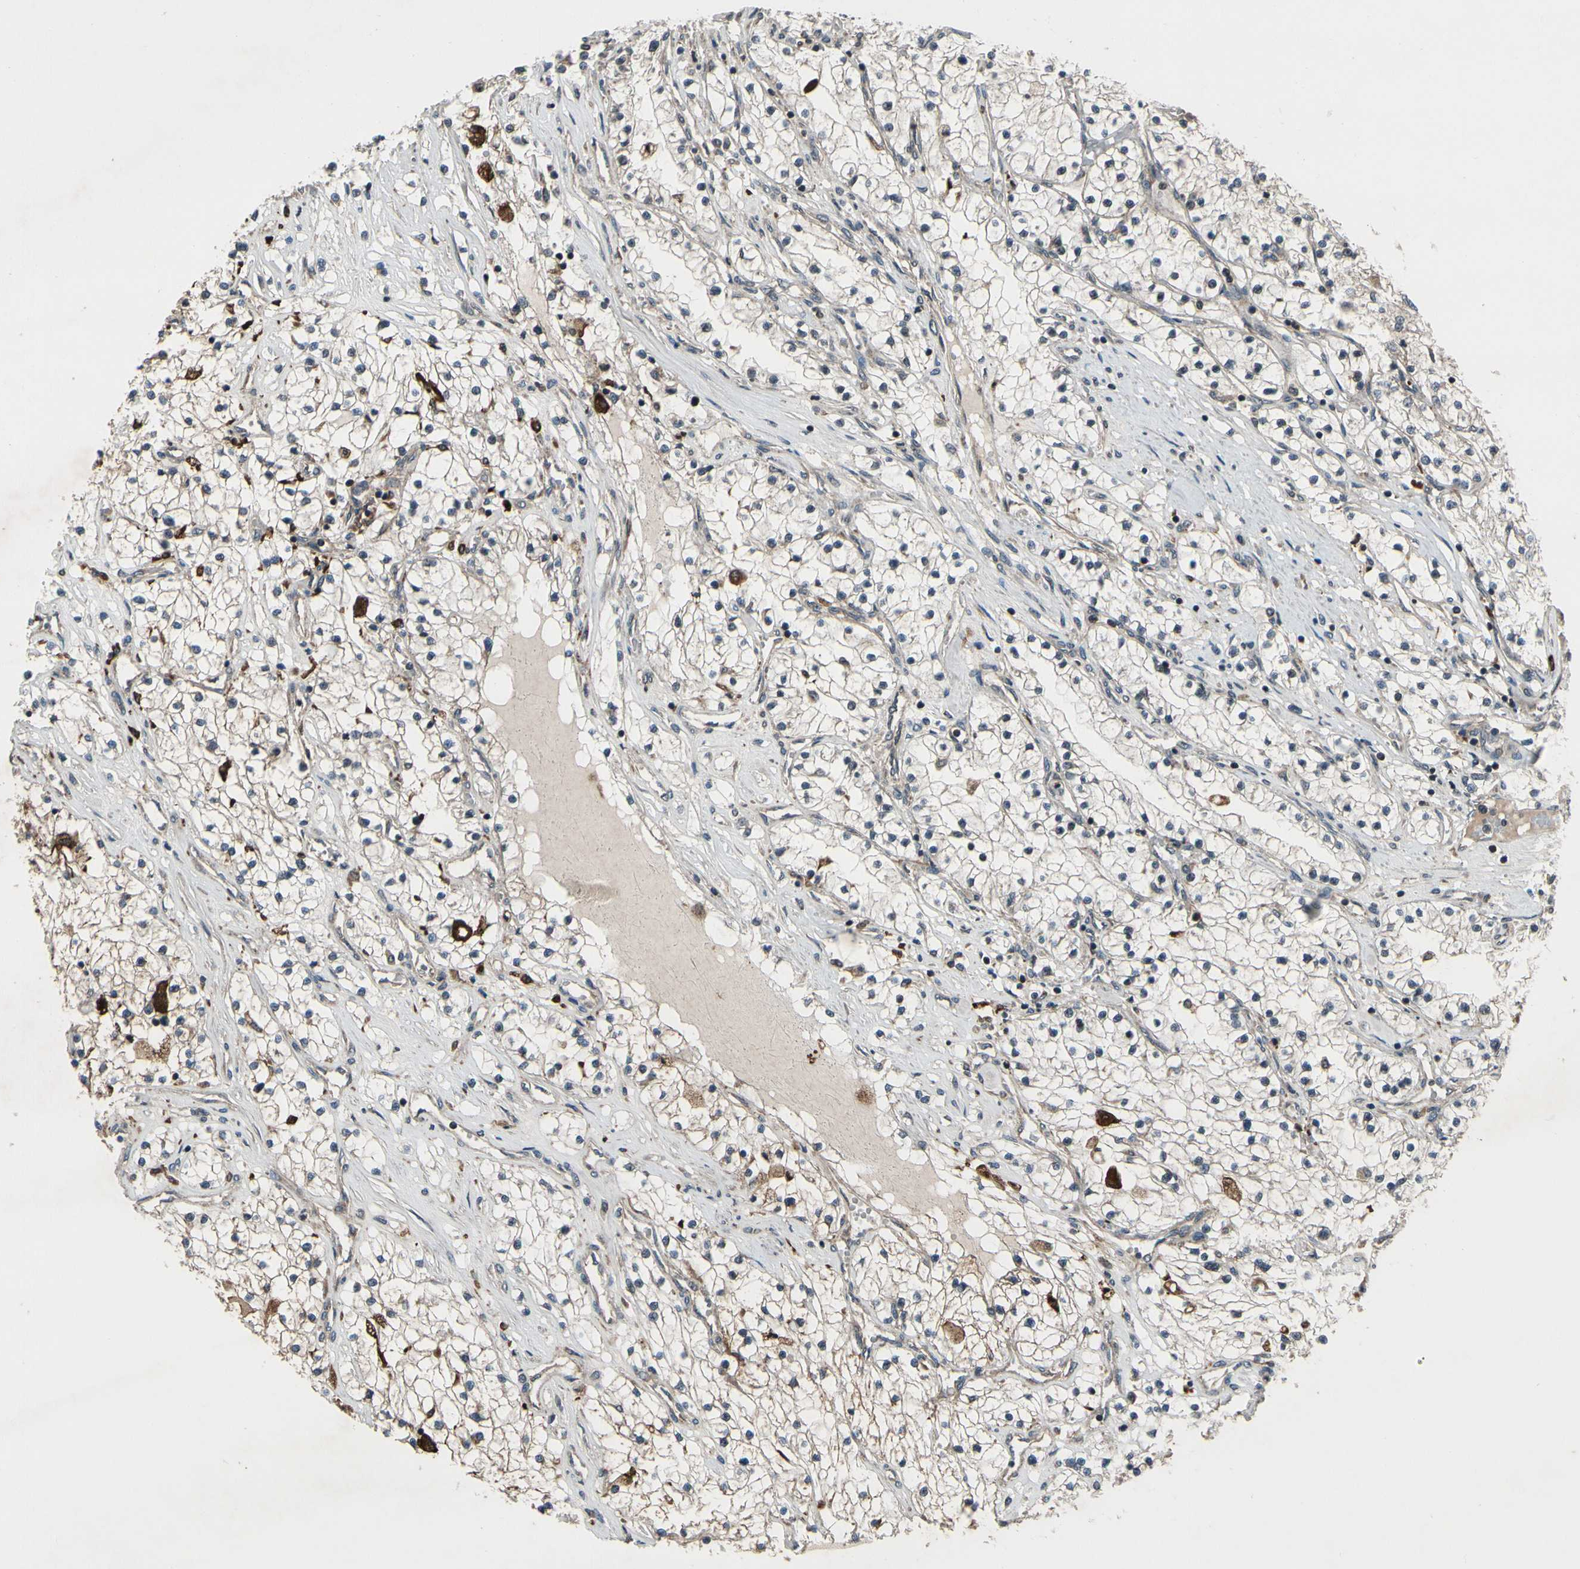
{"staining": {"intensity": "weak", "quantity": ">75%", "location": "cytoplasmic/membranous"}, "tissue": "renal cancer", "cell_type": "Tumor cells", "image_type": "cancer", "snomed": [{"axis": "morphology", "description": "Adenocarcinoma, NOS"}, {"axis": "topography", "description": "Kidney"}], "caption": "Adenocarcinoma (renal) stained with DAB (3,3'-diaminobenzidine) IHC exhibits low levels of weak cytoplasmic/membranous positivity in about >75% of tumor cells.", "gene": "MBTPS2", "patient": {"sex": "male", "age": 68}}